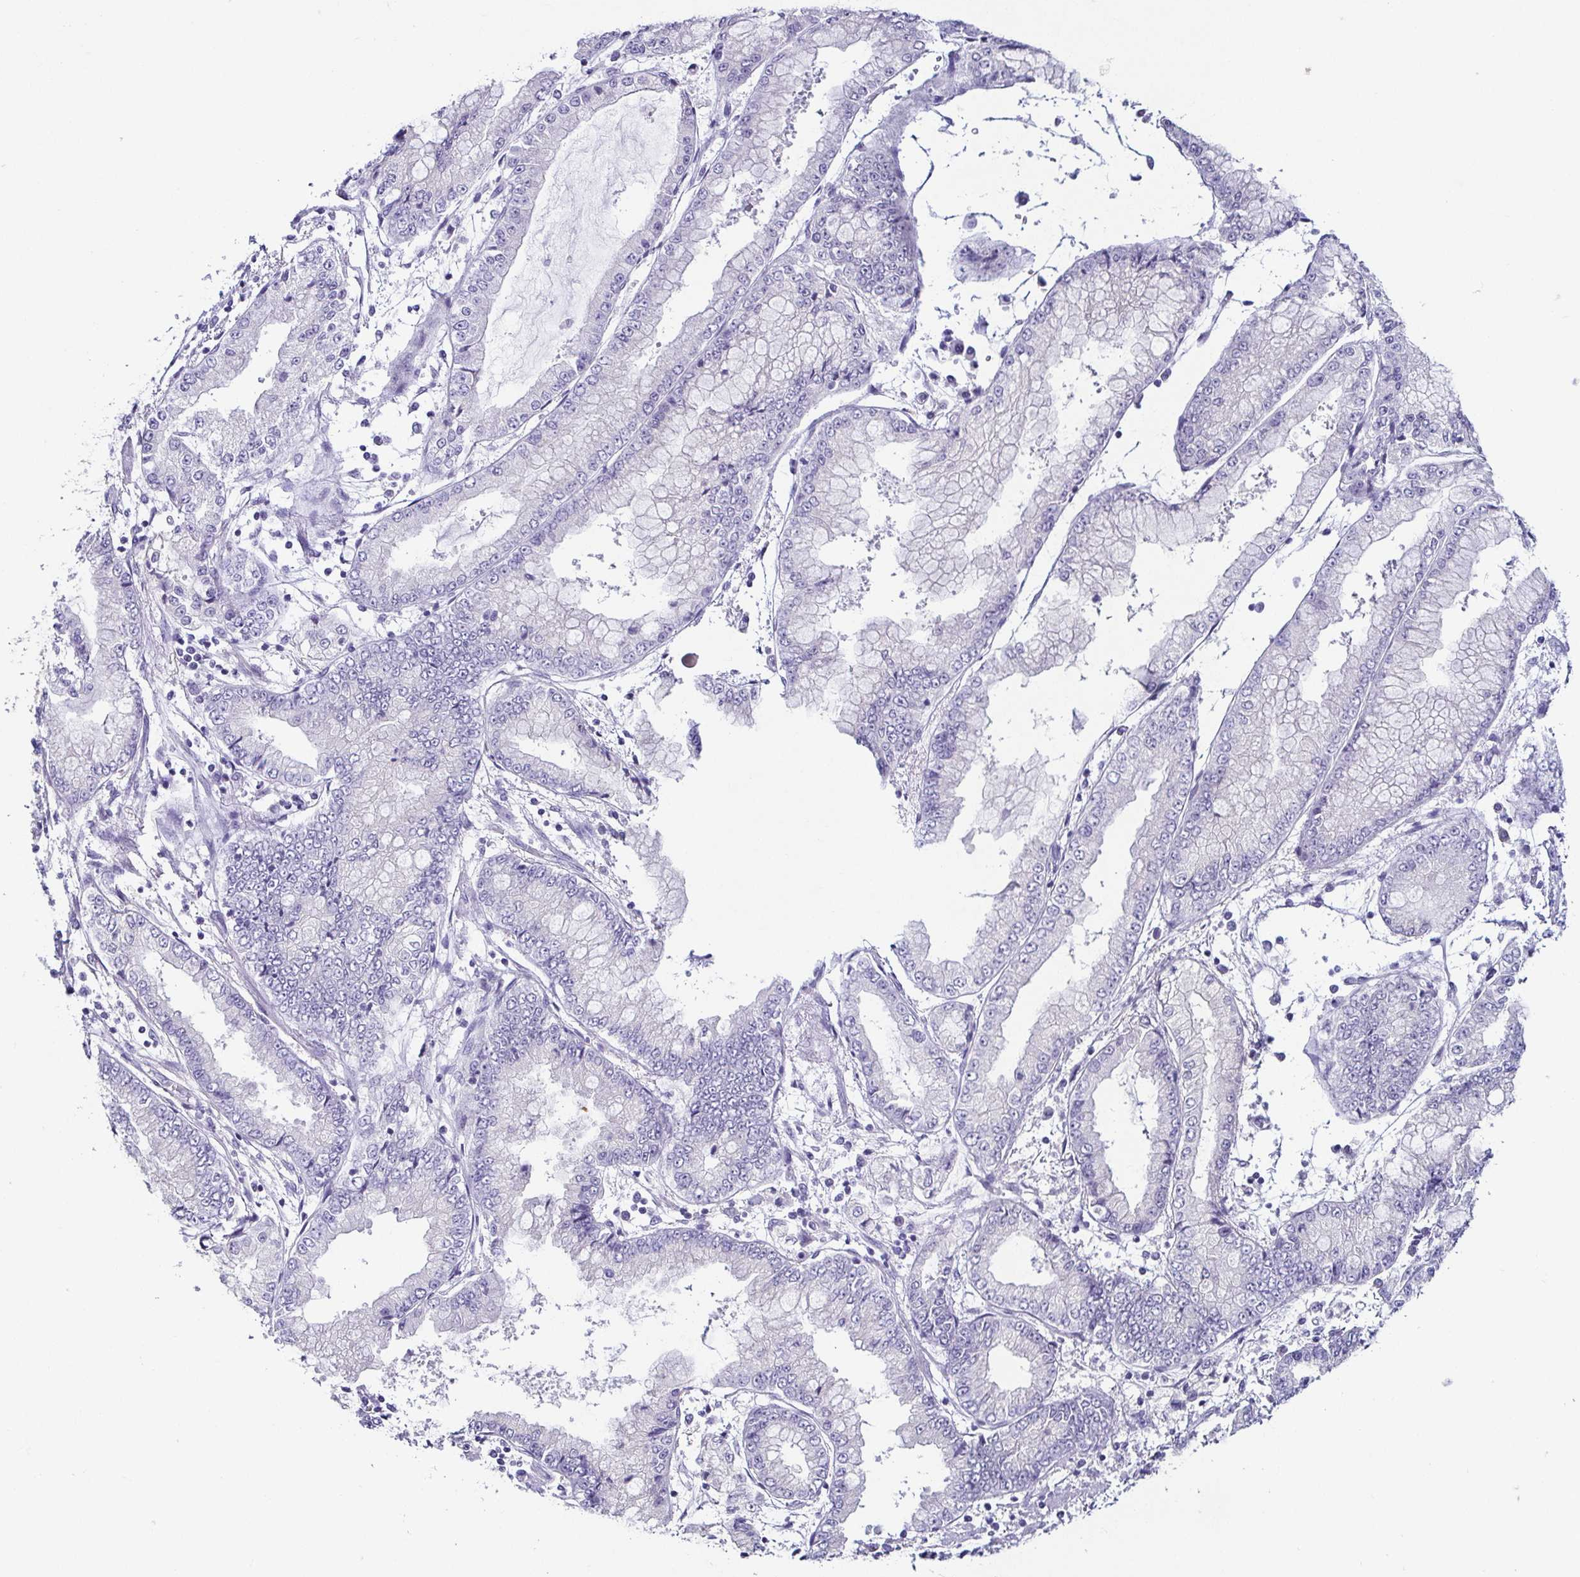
{"staining": {"intensity": "negative", "quantity": "none", "location": "none"}, "tissue": "stomach cancer", "cell_type": "Tumor cells", "image_type": "cancer", "snomed": [{"axis": "morphology", "description": "Adenocarcinoma, NOS"}, {"axis": "topography", "description": "Stomach, upper"}], "caption": "The image reveals no staining of tumor cells in stomach cancer. (DAB immunohistochemistry, high magnification).", "gene": "TP73", "patient": {"sex": "female", "age": 74}}